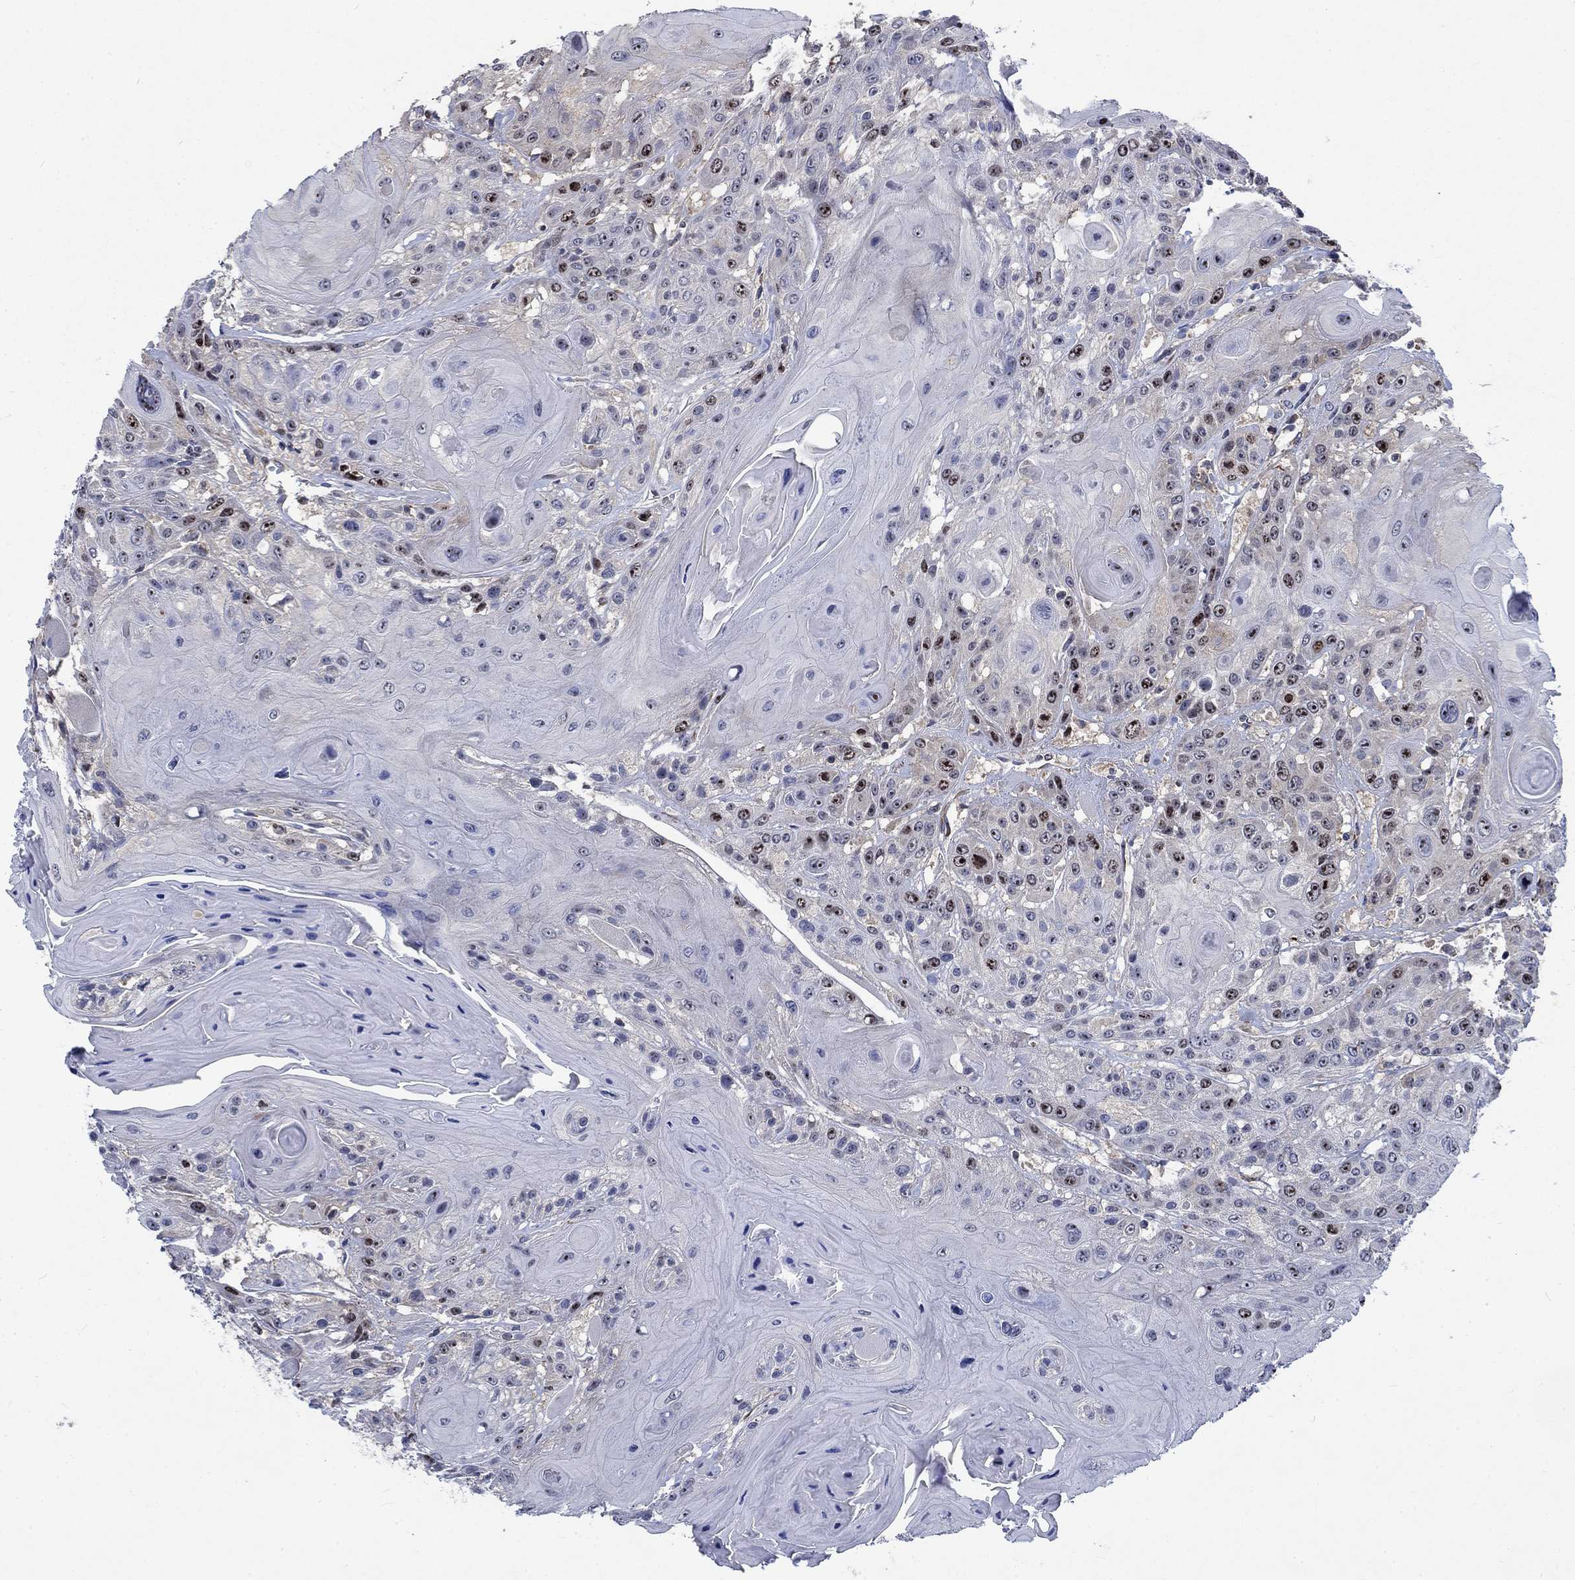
{"staining": {"intensity": "weak", "quantity": "<25%", "location": "nuclear"}, "tissue": "head and neck cancer", "cell_type": "Tumor cells", "image_type": "cancer", "snomed": [{"axis": "morphology", "description": "Squamous cell carcinoma, NOS"}, {"axis": "topography", "description": "Head-Neck"}], "caption": "Immunohistochemistry image of head and neck cancer (squamous cell carcinoma) stained for a protein (brown), which displays no expression in tumor cells.", "gene": "MMP24", "patient": {"sex": "female", "age": 59}}